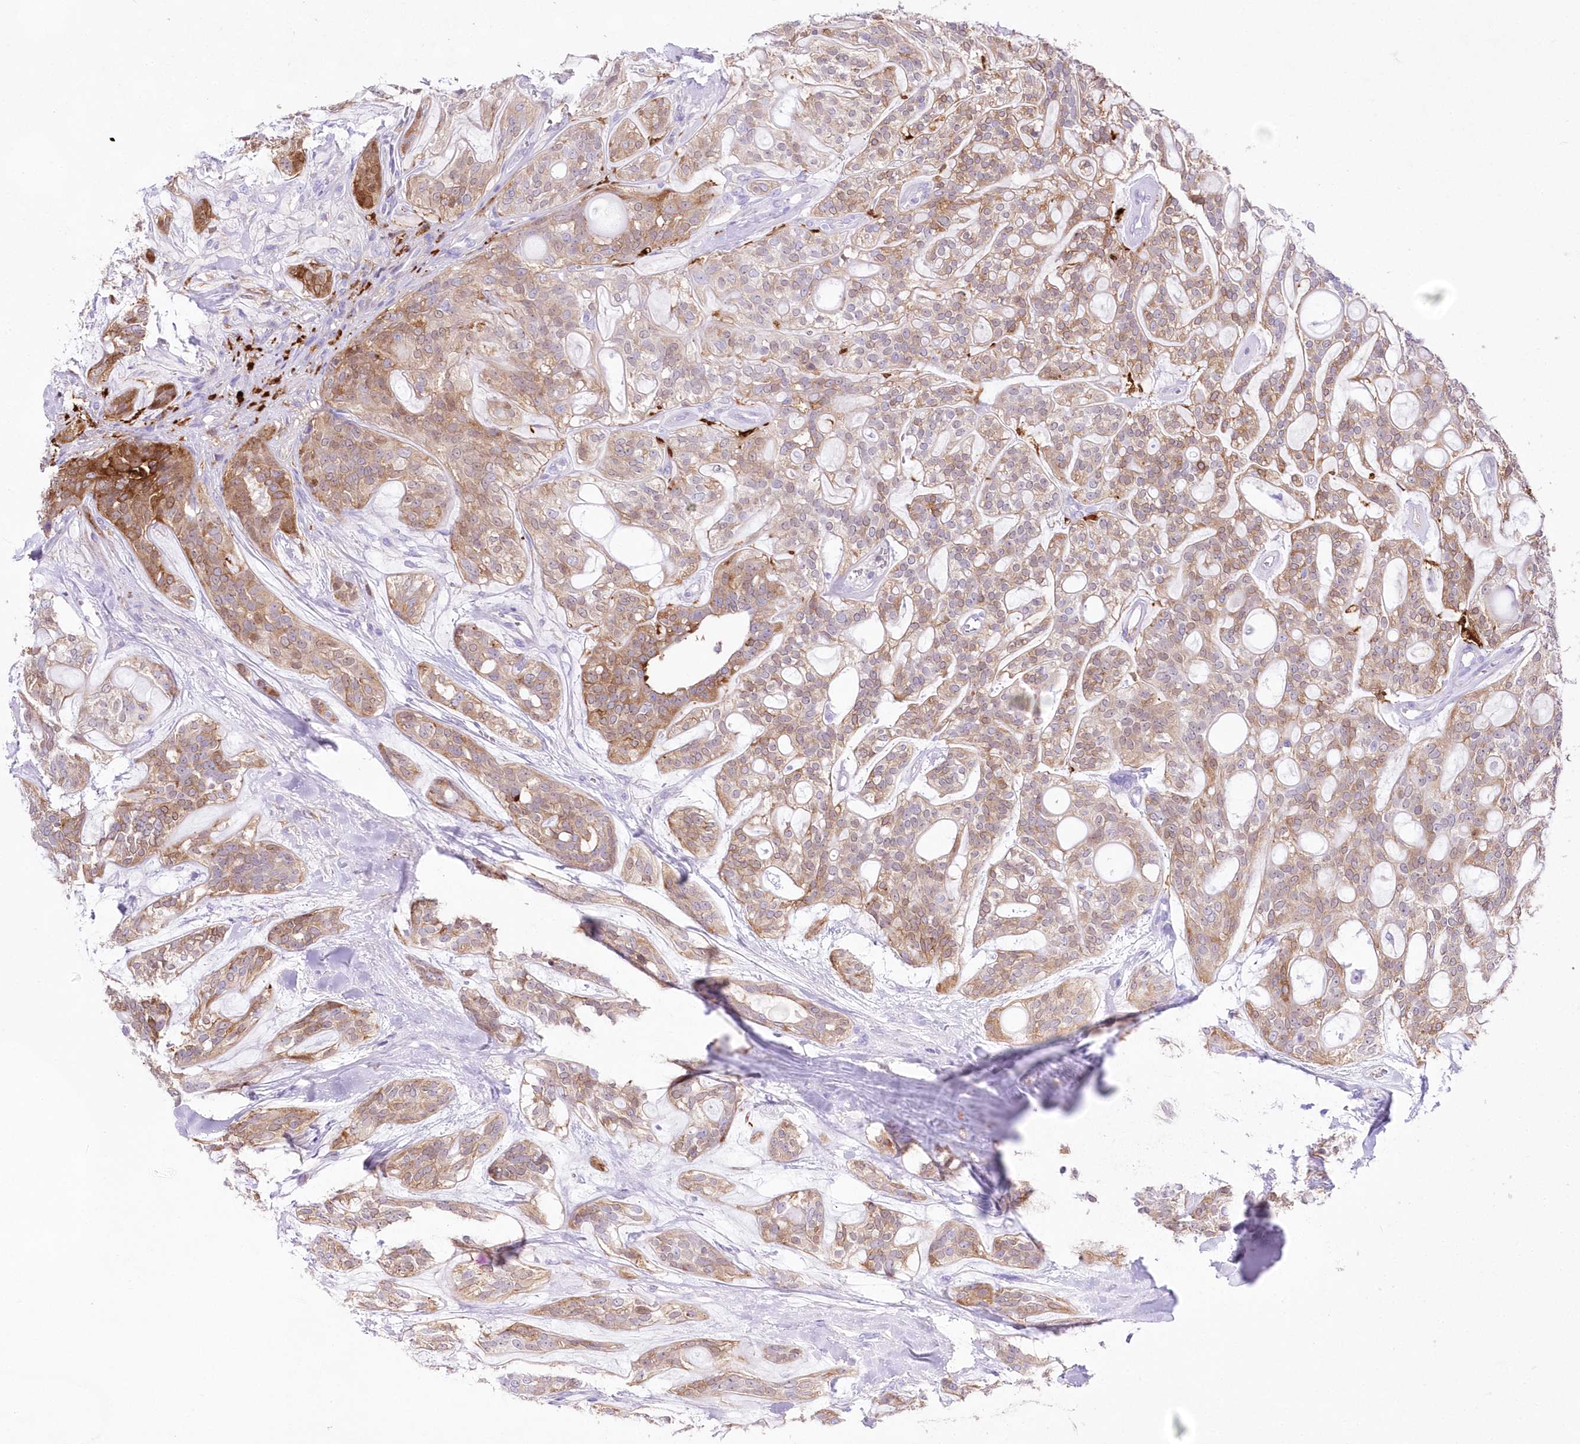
{"staining": {"intensity": "moderate", "quantity": ">75%", "location": "cytoplasmic/membranous"}, "tissue": "head and neck cancer", "cell_type": "Tumor cells", "image_type": "cancer", "snomed": [{"axis": "morphology", "description": "Adenocarcinoma, NOS"}, {"axis": "topography", "description": "Head-Neck"}], "caption": "Brown immunohistochemical staining in human head and neck adenocarcinoma demonstrates moderate cytoplasmic/membranous expression in approximately >75% of tumor cells.", "gene": "DNAJC19", "patient": {"sex": "male", "age": 66}}